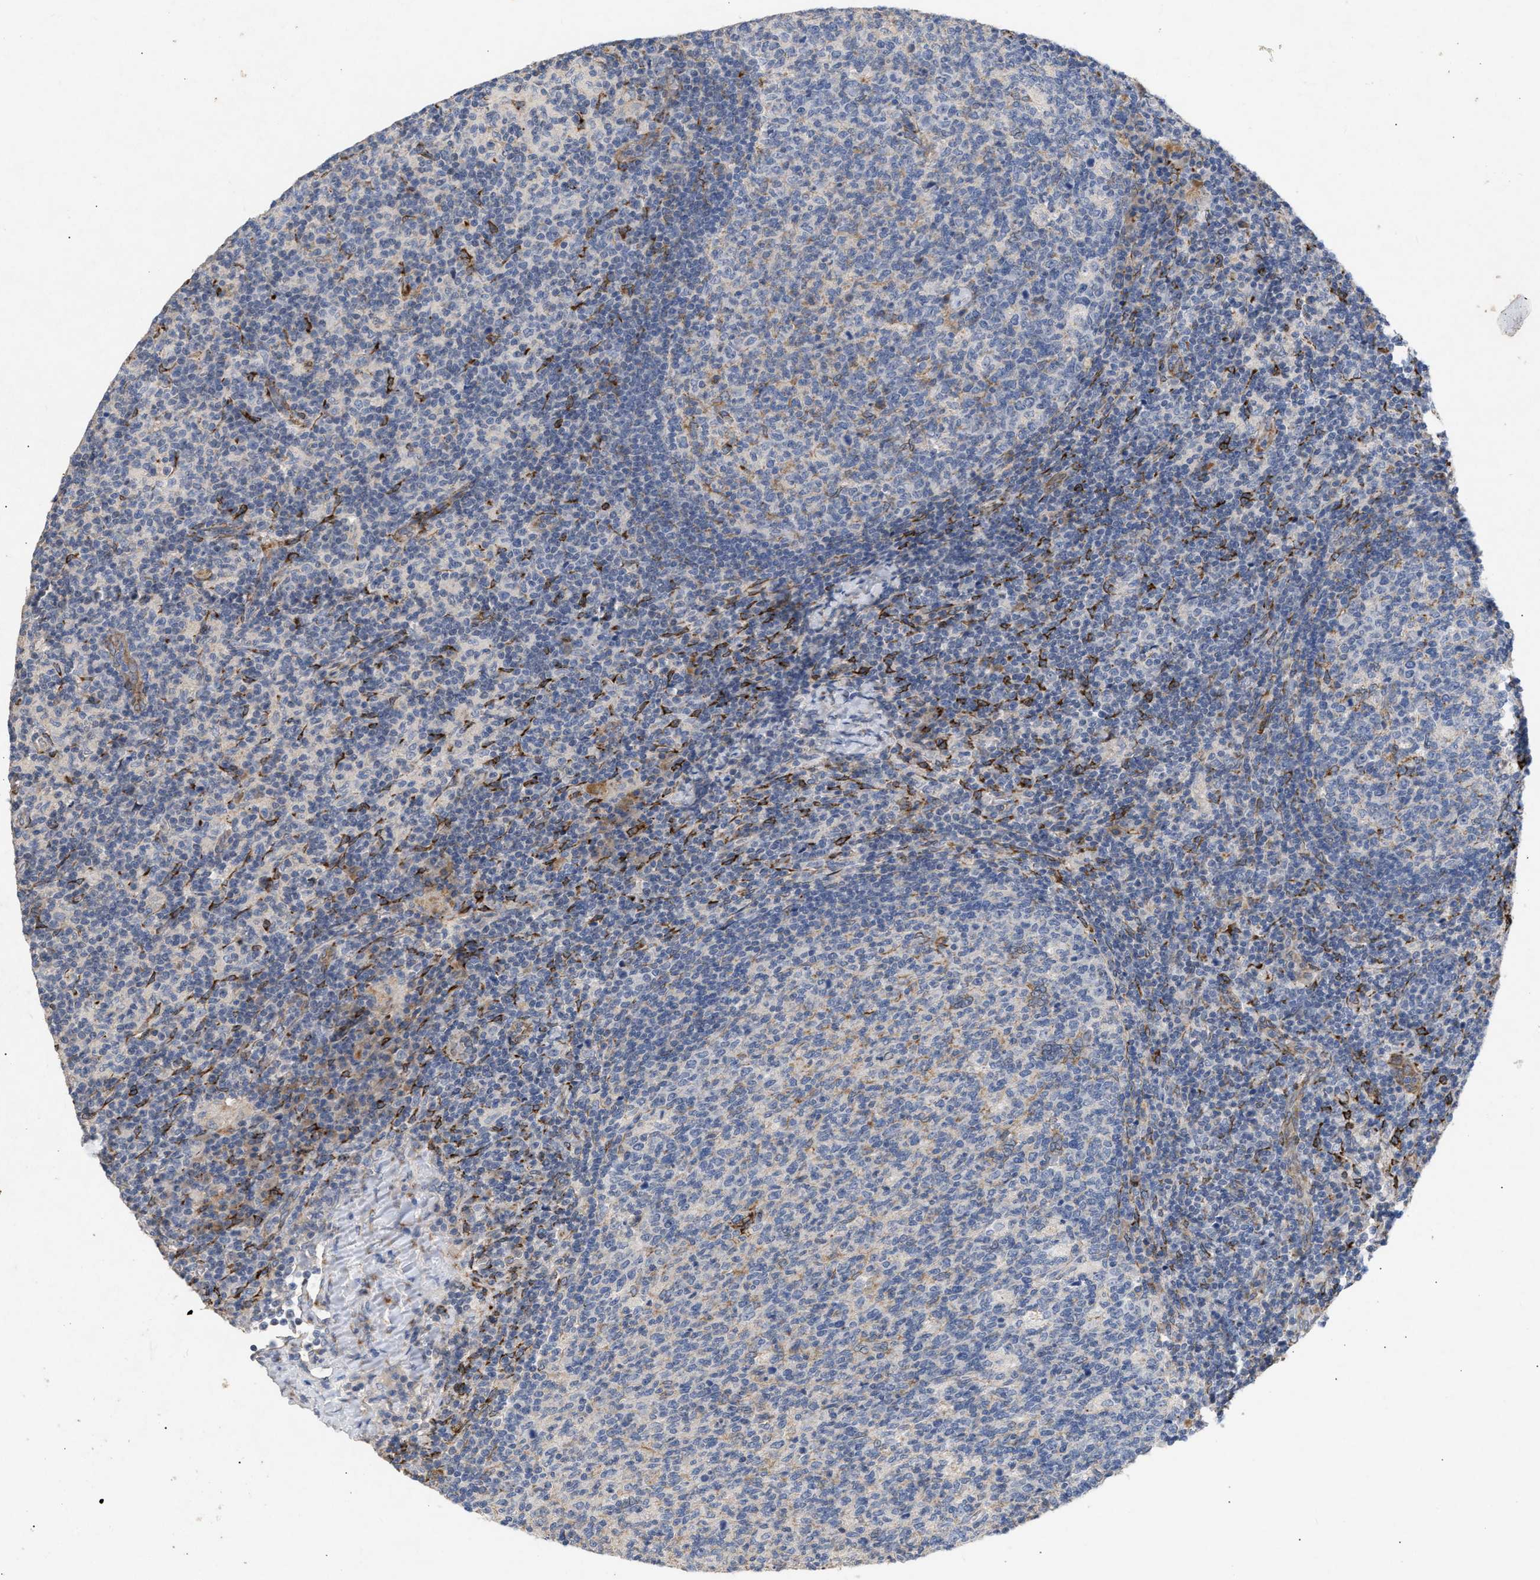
{"staining": {"intensity": "moderate", "quantity": "<25%", "location": "cytoplasmic/membranous"}, "tissue": "lymph node", "cell_type": "Germinal center cells", "image_type": "normal", "snomed": [{"axis": "morphology", "description": "Normal tissue, NOS"}, {"axis": "morphology", "description": "Inflammation, NOS"}, {"axis": "topography", "description": "Lymph node"}], "caption": "Immunohistochemistry micrograph of benign lymph node: human lymph node stained using immunohistochemistry (IHC) exhibits low levels of moderate protein expression localized specifically in the cytoplasmic/membranous of germinal center cells, appearing as a cytoplasmic/membranous brown color.", "gene": "SELENOM", "patient": {"sex": "male", "age": 55}}